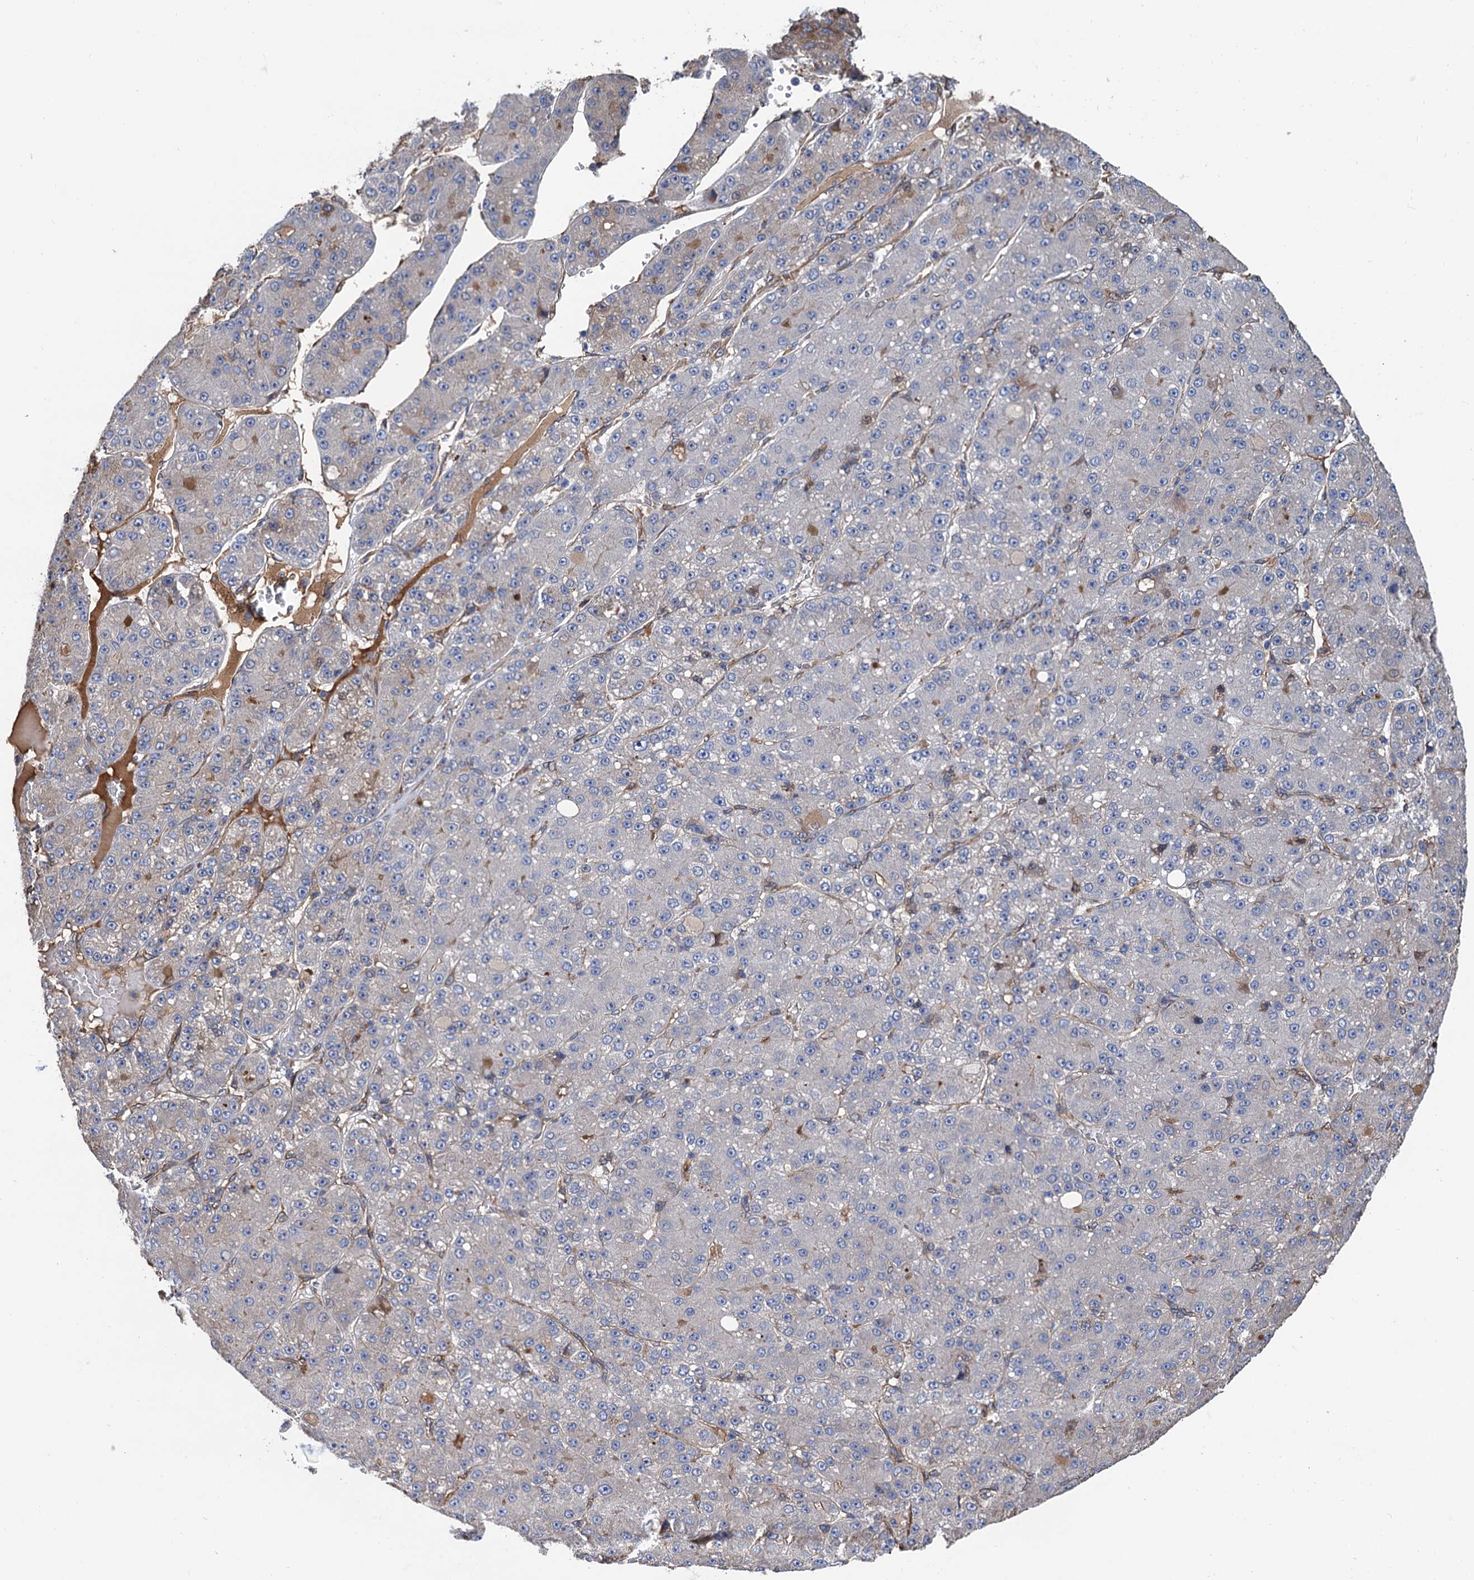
{"staining": {"intensity": "negative", "quantity": "none", "location": "none"}, "tissue": "liver cancer", "cell_type": "Tumor cells", "image_type": "cancer", "snomed": [{"axis": "morphology", "description": "Carcinoma, Hepatocellular, NOS"}, {"axis": "topography", "description": "Liver"}], "caption": "Immunohistochemistry of human liver cancer (hepatocellular carcinoma) shows no expression in tumor cells.", "gene": "CNNM1", "patient": {"sex": "male", "age": 67}}